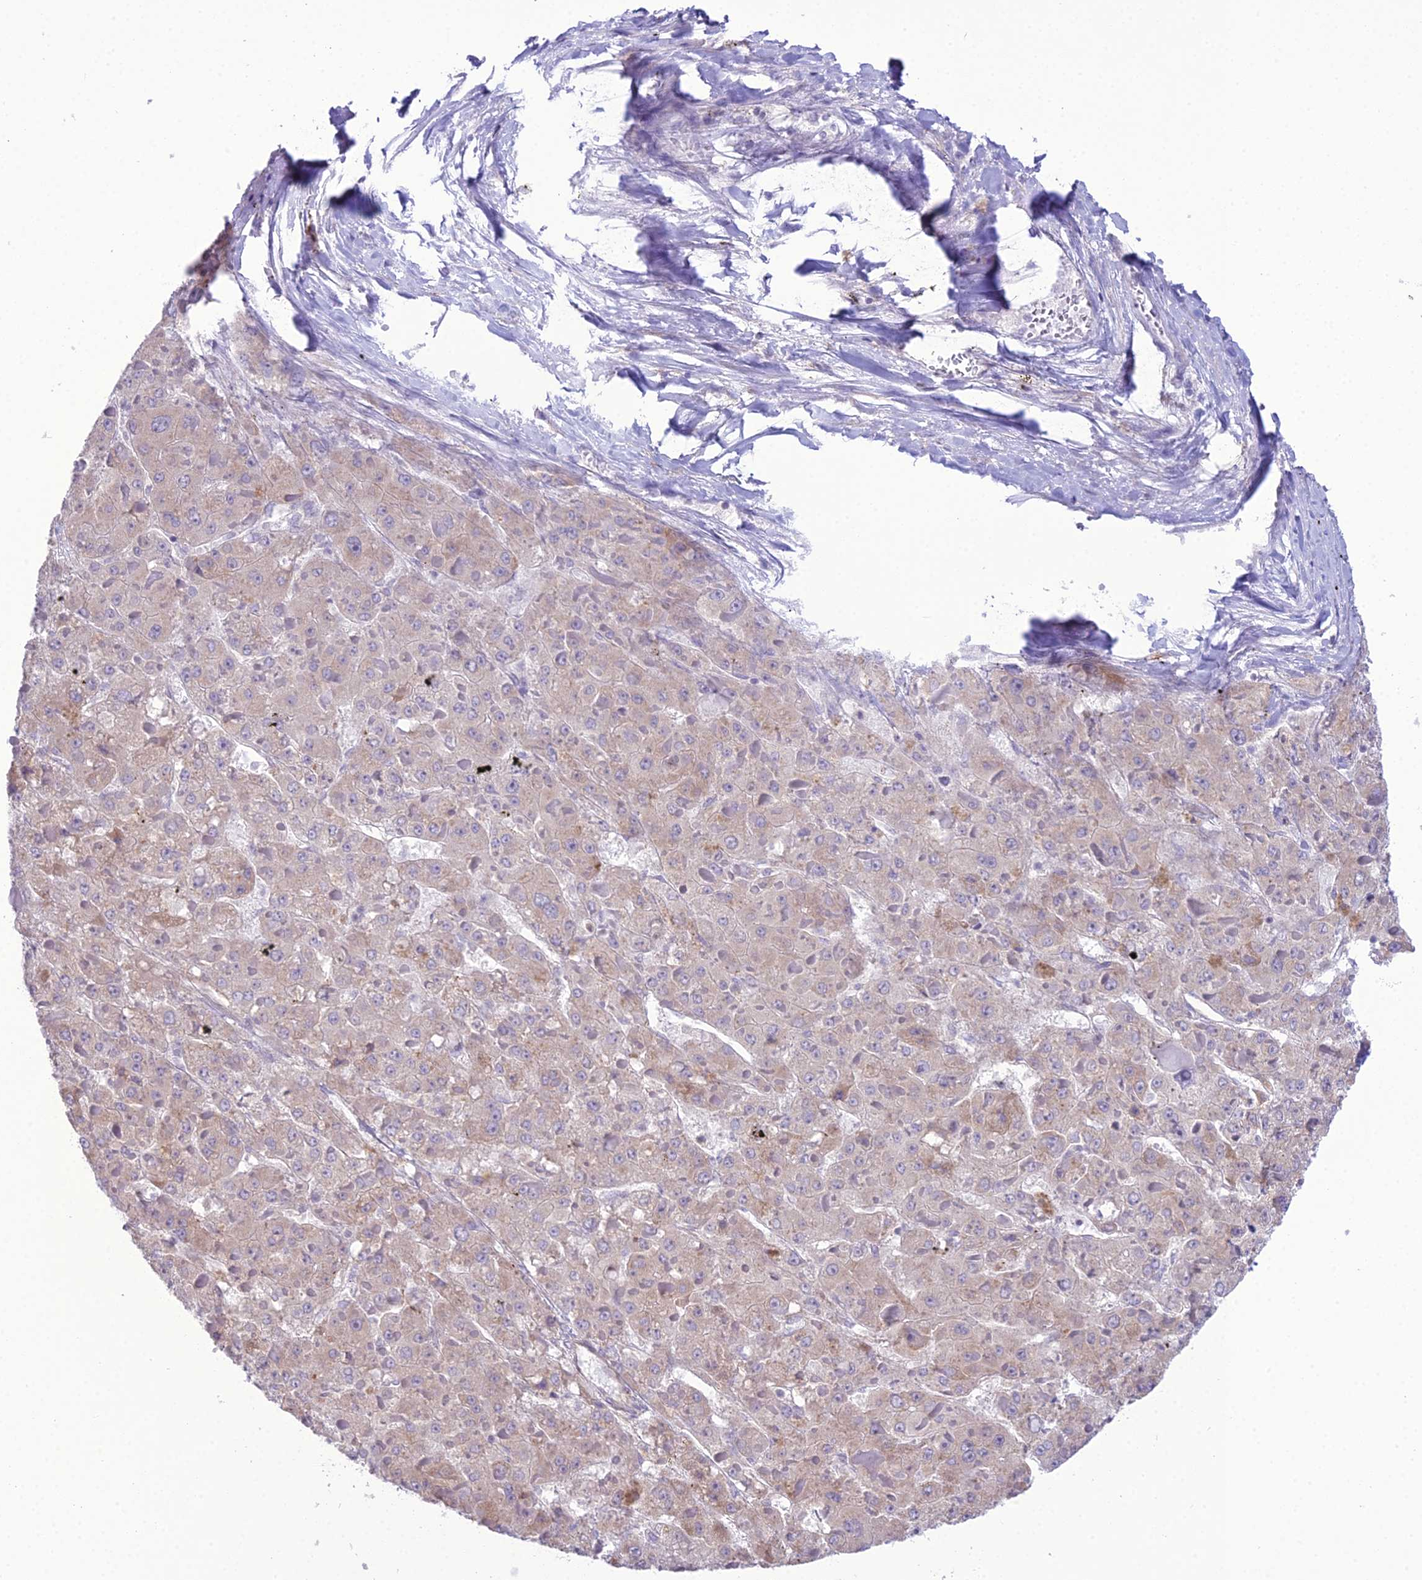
{"staining": {"intensity": "weak", "quantity": "<25%", "location": "cytoplasmic/membranous"}, "tissue": "liver cancer", "cell_type": "Tumor cells", "image_type": "cancer", "snomed": [{"axis": "morphology", "description": "Carcinoma, Hepatocellular, NOS"}, {"axis": "topography", "description": "Liver"}], "caption": "The IHC photomicrograph has no significant staining in tumor cells of liver hepatocellular carcinoma tissue.", "gene": "RPS26", "patient": {"sex": "female", "age": 73}}